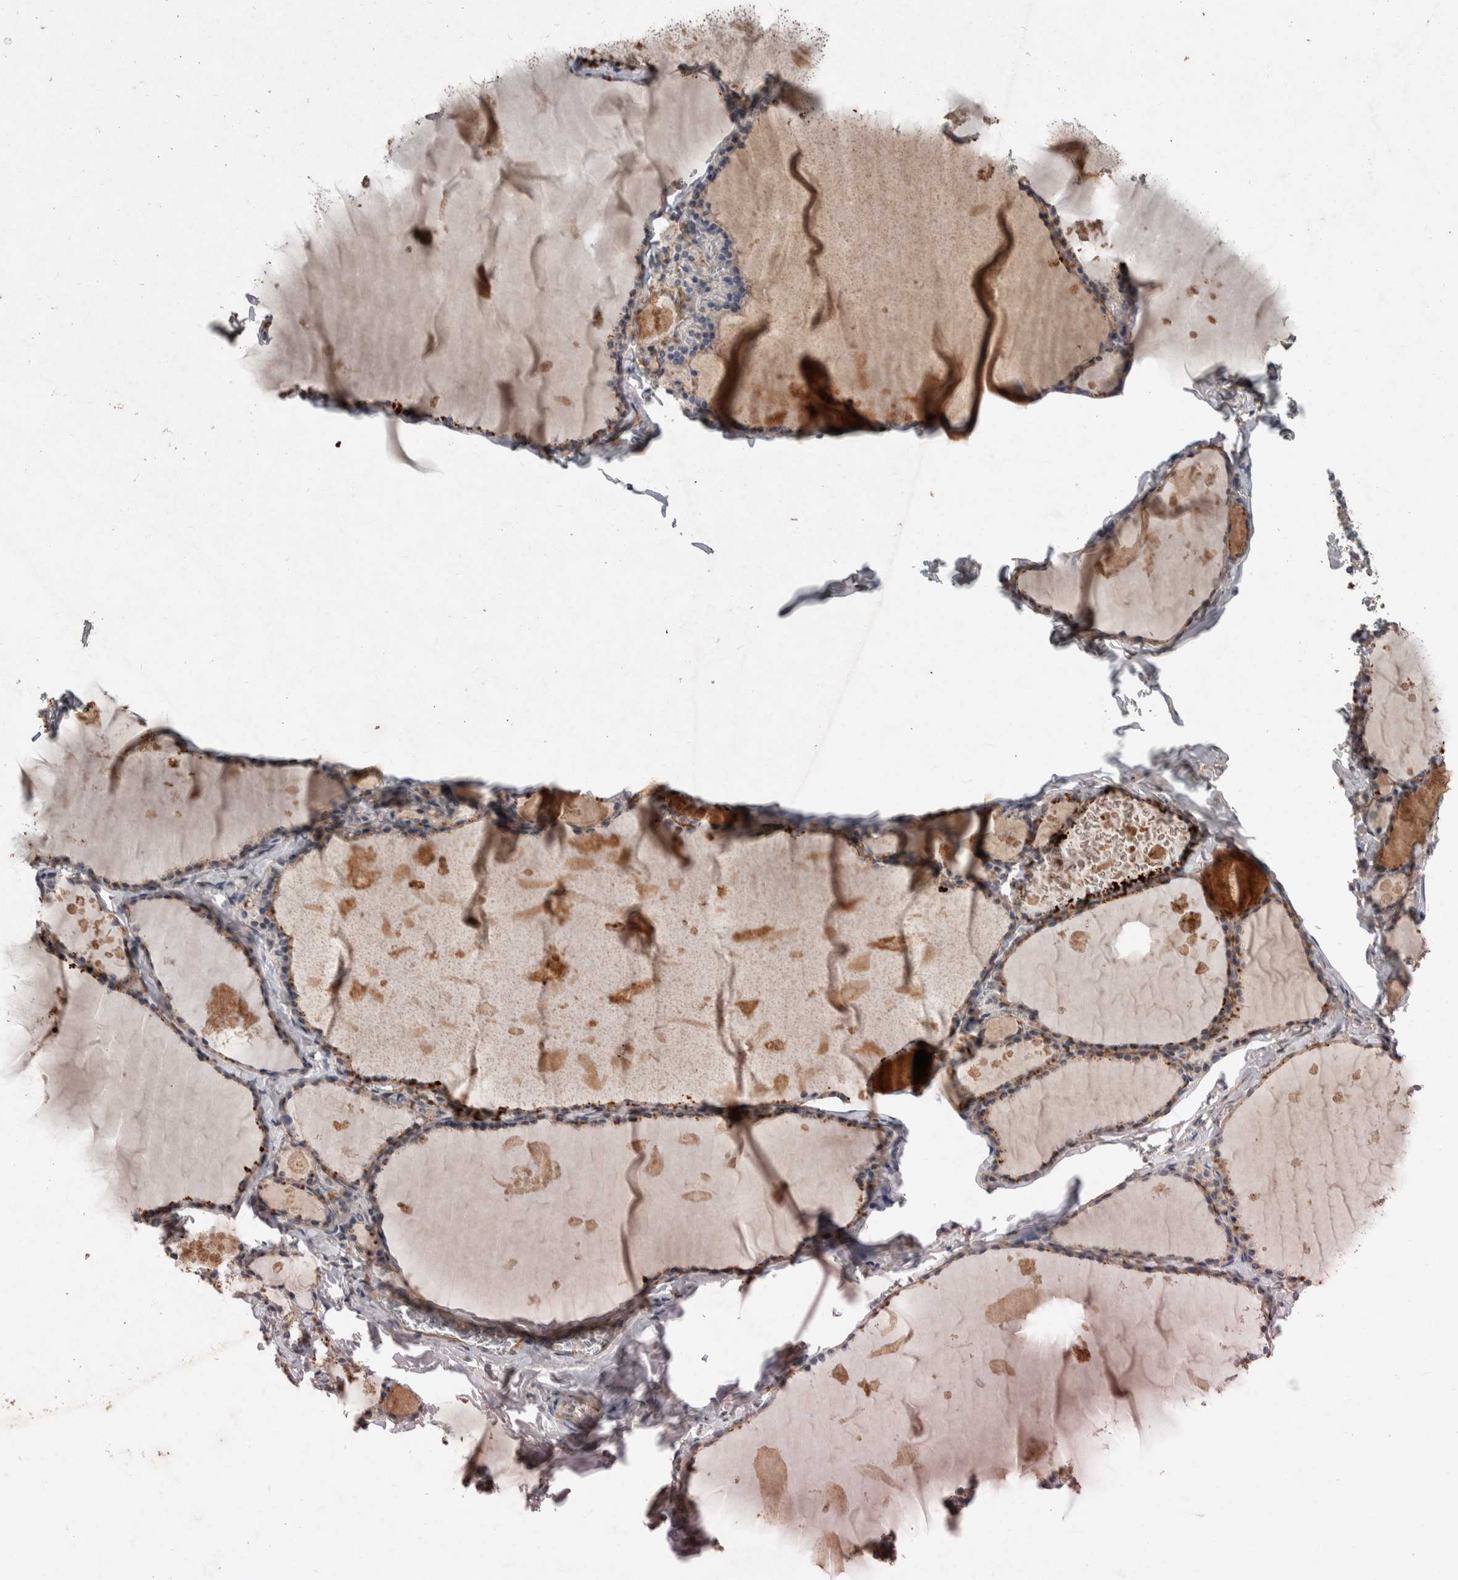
{"staining": {"intensity": "moderate", "quantity": "<25%", "location": "cytoplasmic/membranous"}, "tissue": "thyroid gland", "cell_type": "Glandular cells", "image_type": "normal", "snomed": [{"axis": "morphology", "description": "Normal tissue, NOS"}, {"axis": "topography", "description": "Thyroid gland"}], "caption": "Brown immunohistochemical staining in unremarkable human thyroid gland exhibits moderate cytoplasmic/membranous positivity in about <25% of glandular cells.", "gene": "CHRM3", "patient": {"sex": "male", "age": 56}}